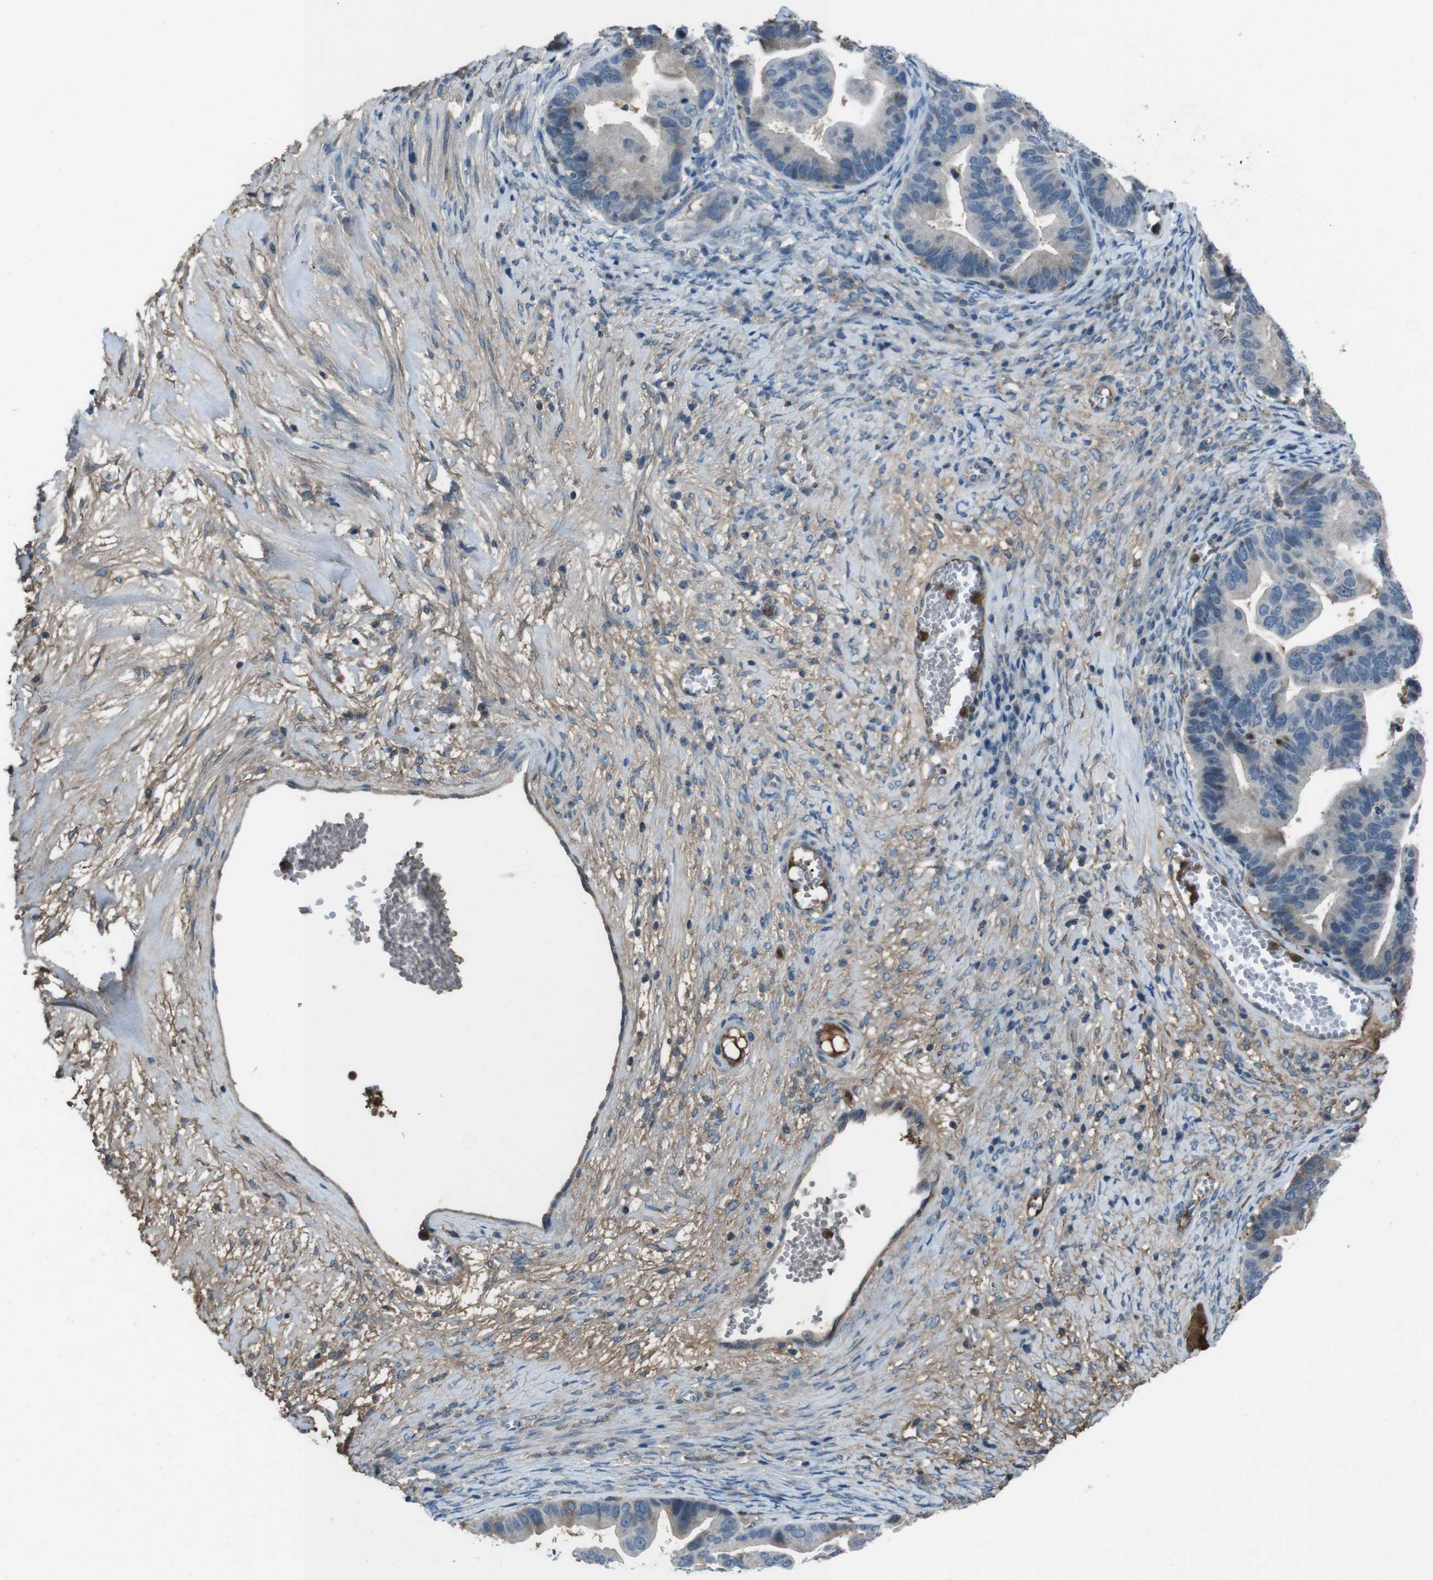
{"staining": {"intensity": "weak", "quantity": "<25%", "location": "cytoplasmic/membranous"}, "tissue": "ovarian cancer", "cell_type": "Tumor cells", "image_type": "cancer", "snomed": [{"axis": "morphology", "description": "Cystadenocarcinoma, serous, NOS"}, {"axis": "topography", "description": "Ovary"}], "caption": "DAB (3,3'-diaminobenzidine) immunohistochemical staining of ovarian serous cystadenocarcinoma displays no significant positivity in tumor cells.", "gene": "UGT1A6", "patient": {"sex": "female", "age": 56}}